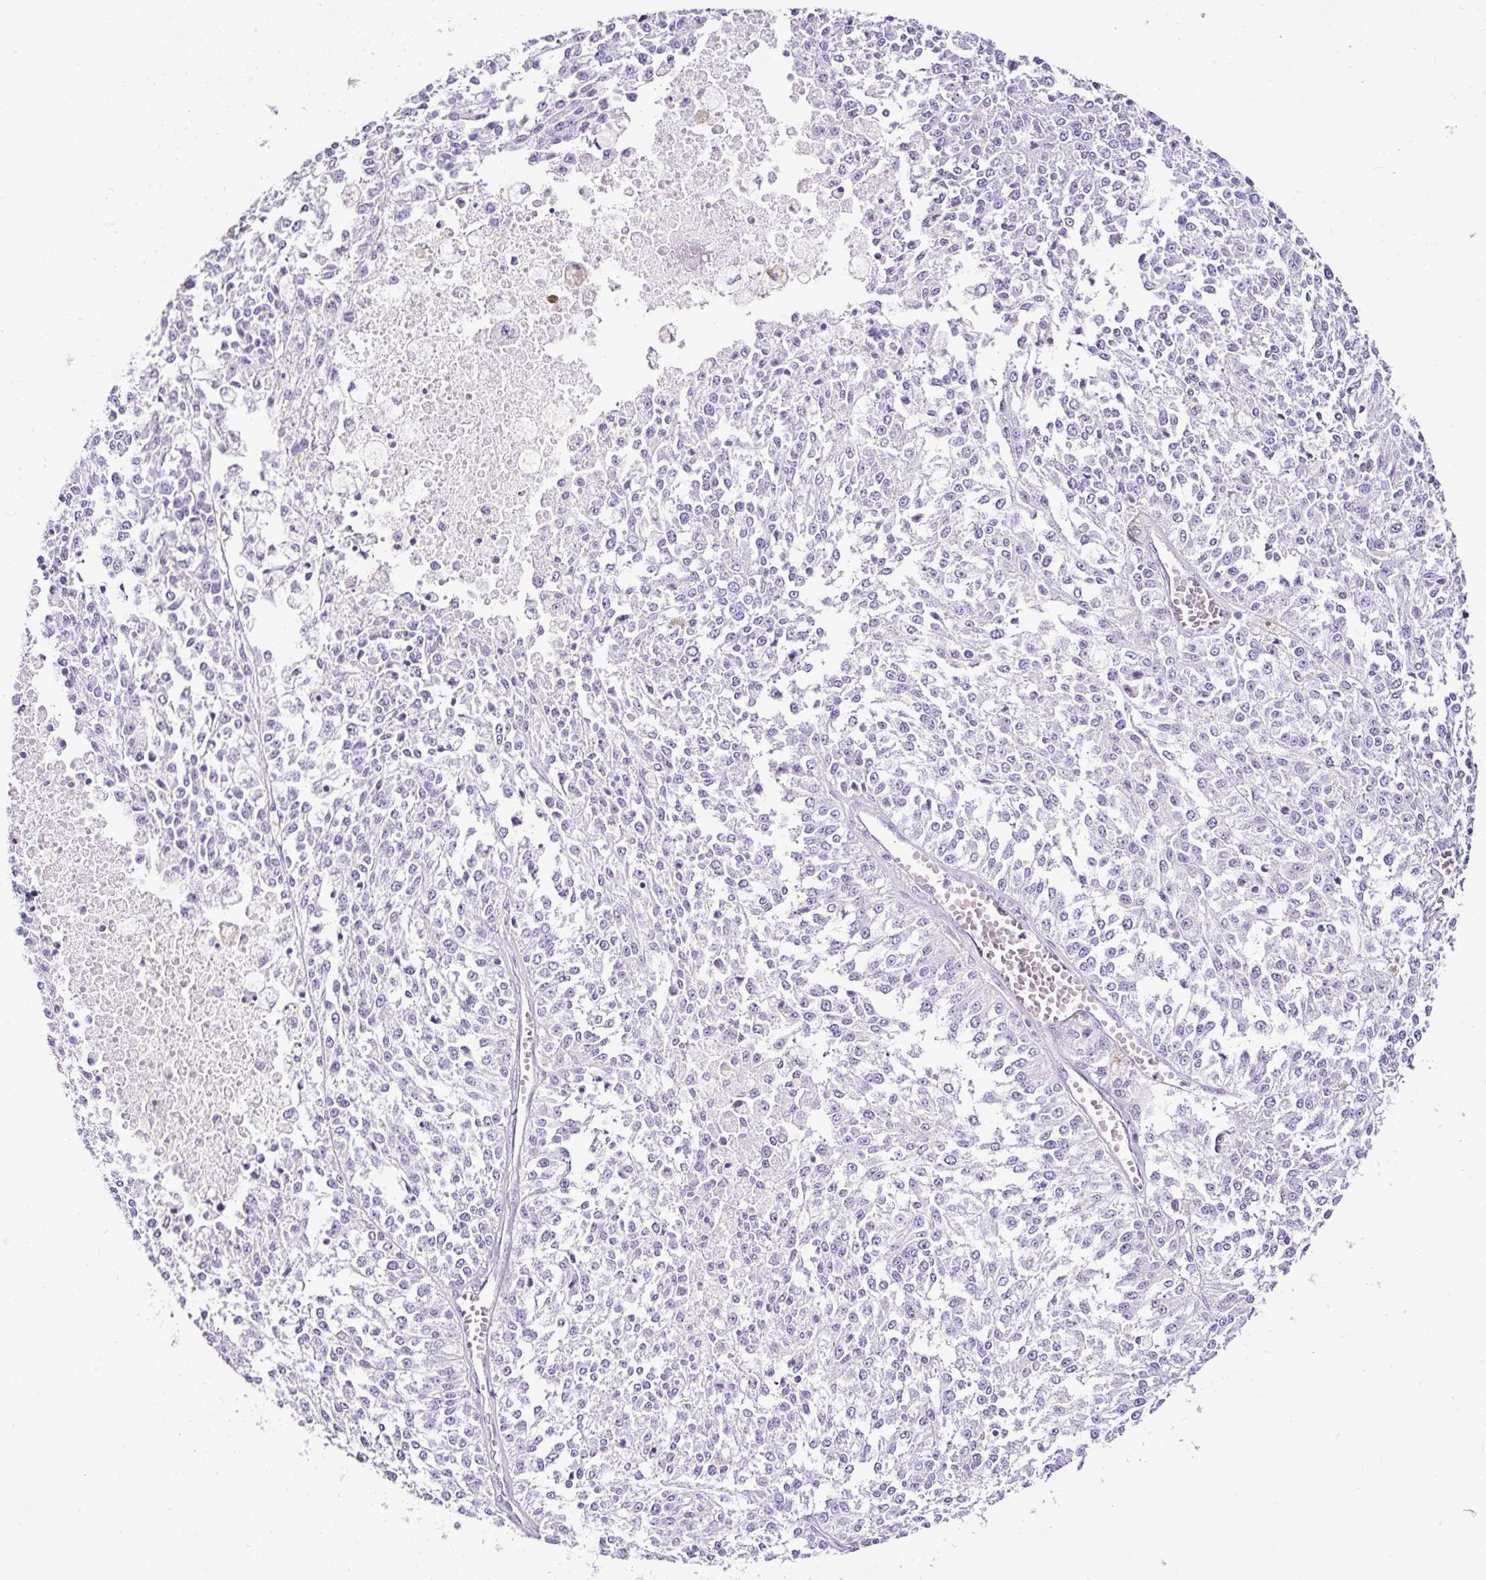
{"staining": {"intensity": "negative", "quantity": "none", "location": "none"}, "tissue": "melanoma", "cell_type": "Tumor cells", "image_type": "cancer", "snomed": [{"axis": "morphology", "description": "Malignant melanoma, NOS"}, {"axis": "topography", "description": "Skin"}], "caption": "A high-resolution histopathology image shows immunohistochemistry (IHC) staining of malignant melanoma, which demonstrates no significant staining in tumor cells. Brightfield microscopy of IHC stained with DAB (brown) and hematoxylin (blue), captured at high magnification.", "gene": "TMEM200B", "patient": {"sex": "female", "age": 64}}